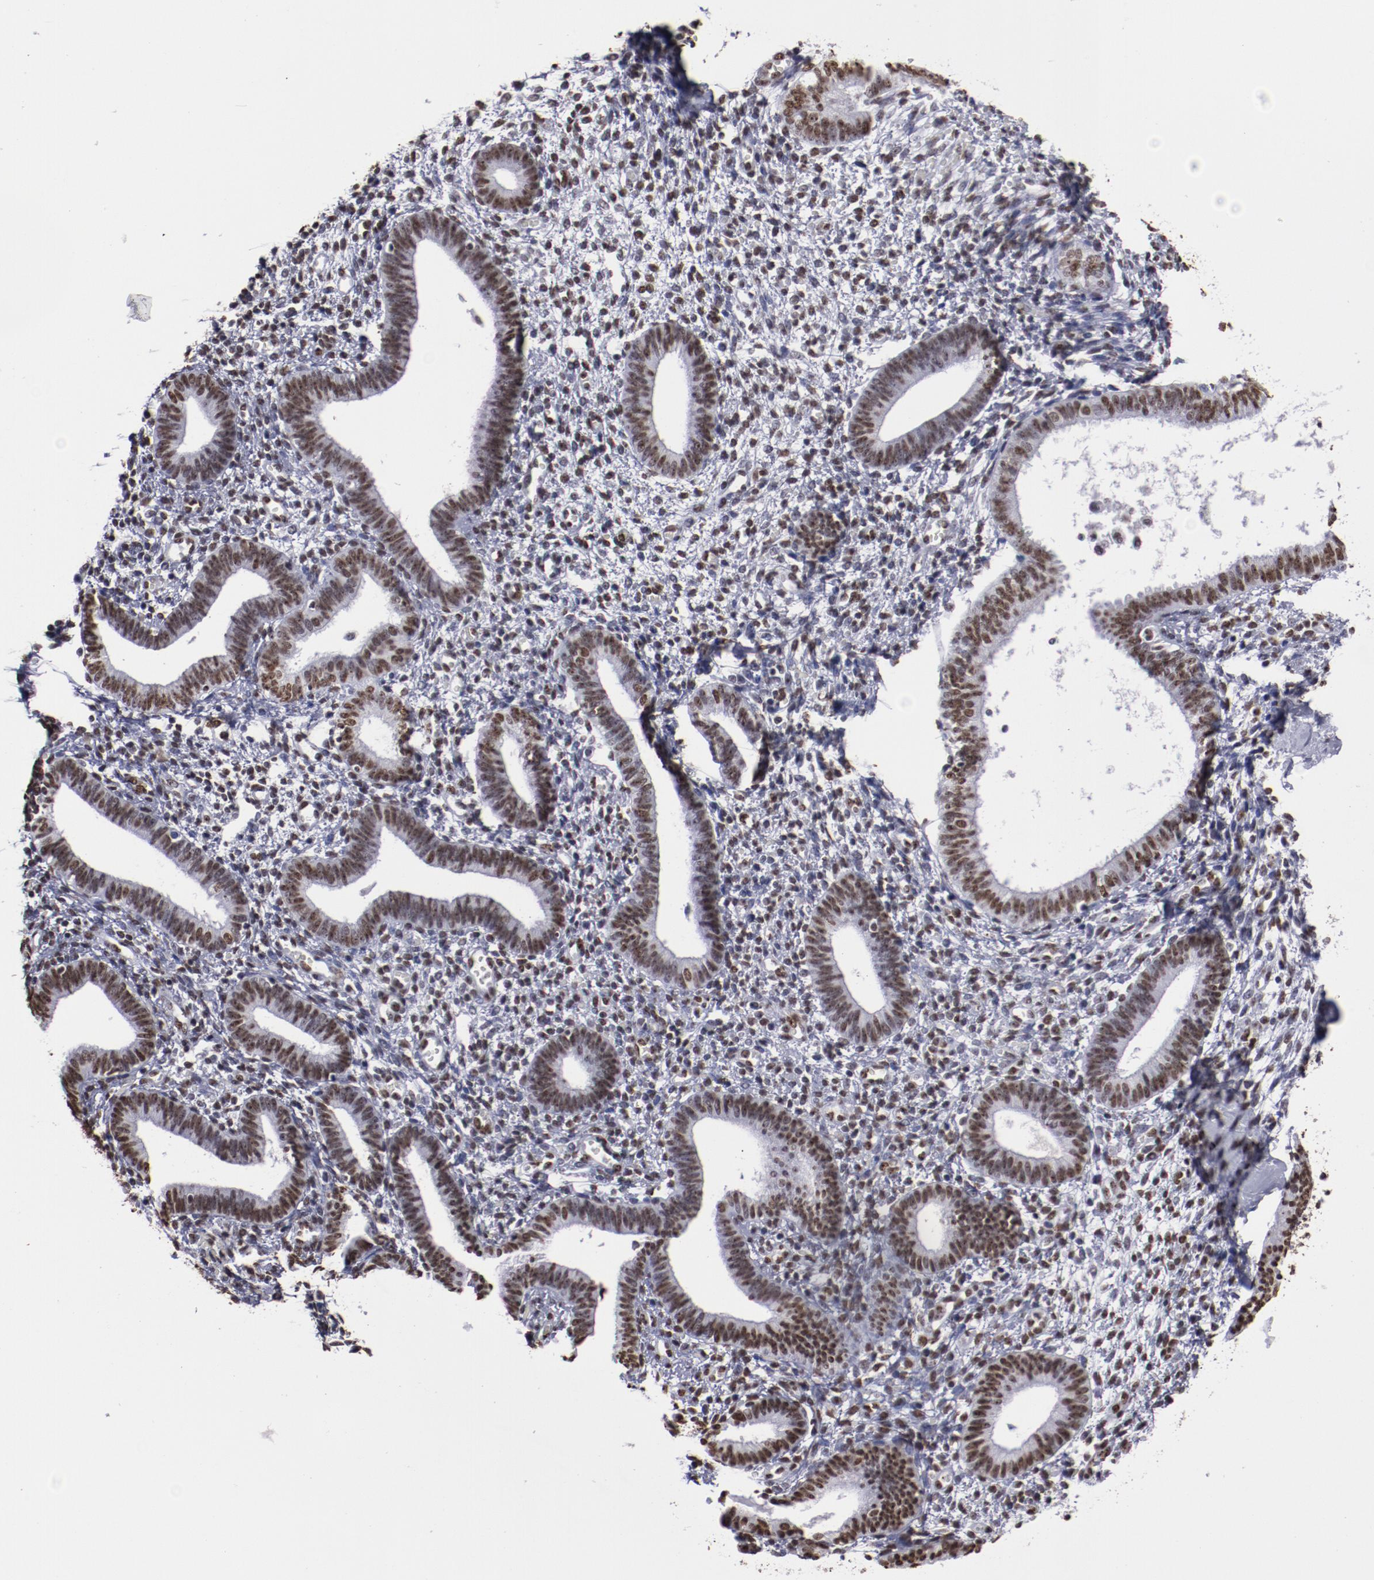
{"staining": {"intensity": "weak", "quantity": "25%-75%", "location": "nuclear"}, "tissue": "endometrium", "cell_type": "Cells in endometrial stroma", "image_type": "normal", "snomed": [{"axis": "morphology", "description": "Normal tissue, NOS"}, {"axis": "topography", "description": "Smooth muscle"}, {"axis": "topography", "description": "Endometrium"}], "caption": "Immunohistochemistry (IHC) image of unremarkable endometrium: endometrium stained using IHC displays low levels of weak protein expression localized specifically in the nuclear of cells in endometrial stroma, appearing as a nuclear brown color.", "gene": "HNRNPA1L3", "patient": {"sex": "female", "age": 57}}